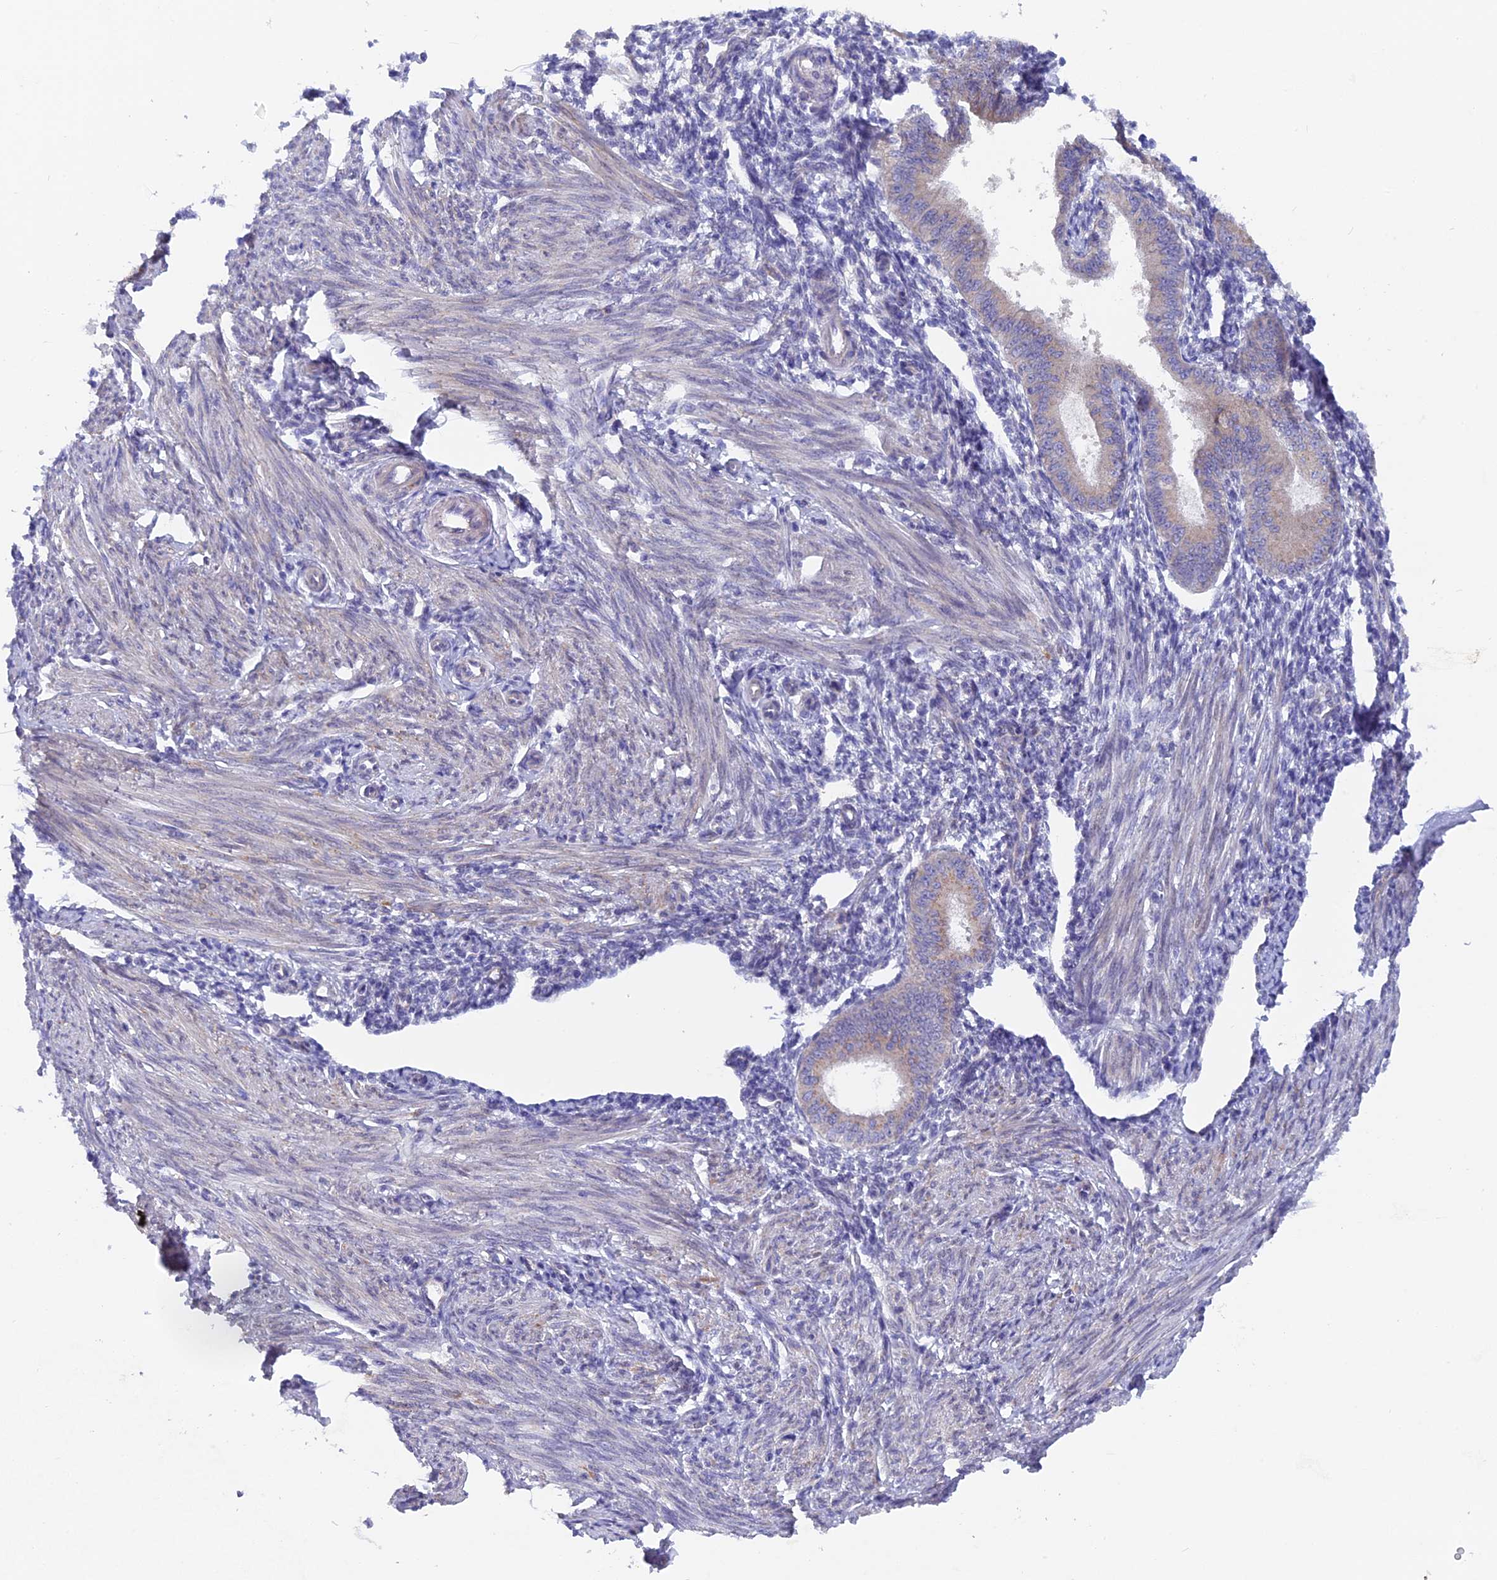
{"staining": {"intensity": "negative", "quantity": "none", "location": "none"}, "tissue": "endometrium", "cell_type": "Cells in endometrial stroma", "image_type": "normal", "snomed": [{"axis": "morphology", "description": "Normal tissue, NOS"}, {"axis": "topography", "description": "Uterus"}, {"axis": "topography", "description": "Endometrium"}], "caption": "This is an IHC image of unremarkable endometrium. There is no expression in cells in endometrial stroma.", "gene": "AK4P3", "patient": {"sex": "female", "age": 48}}